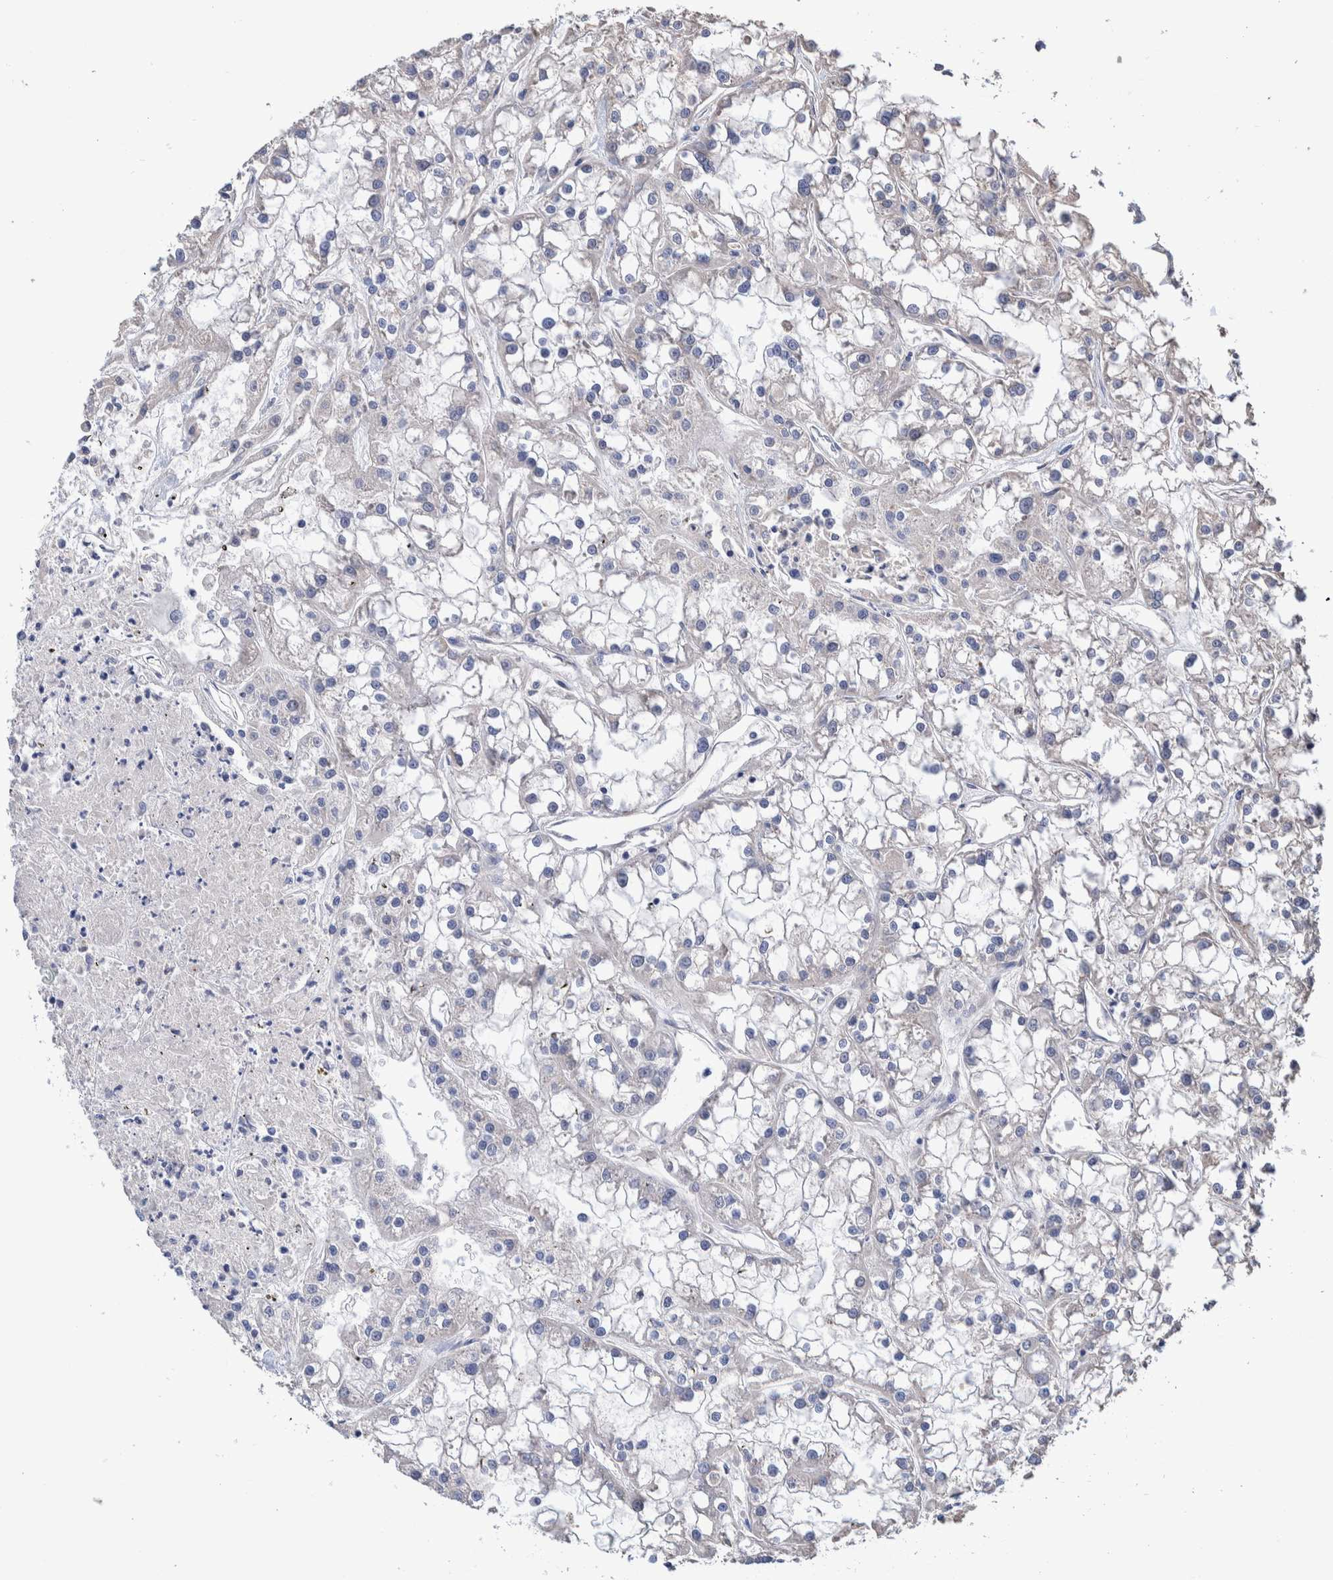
{"staining": {"intensity": "negative", "quantity": "none", "location": "none"}, "tissue": "renal cancer", "cell_type": "Tumor cells", "image_type": "cancer", "snomed": [{"axis": "morphology", "description": "Adenocarcinoma, NOS"}, {"axis": "topography", "description": "Kidney"}], "caption": "The image shows no significant staining in tumor cells of renal adenocarcinoma.", "gene": "SLC45A4", "patient": {"sex": "female", "age": 52}}